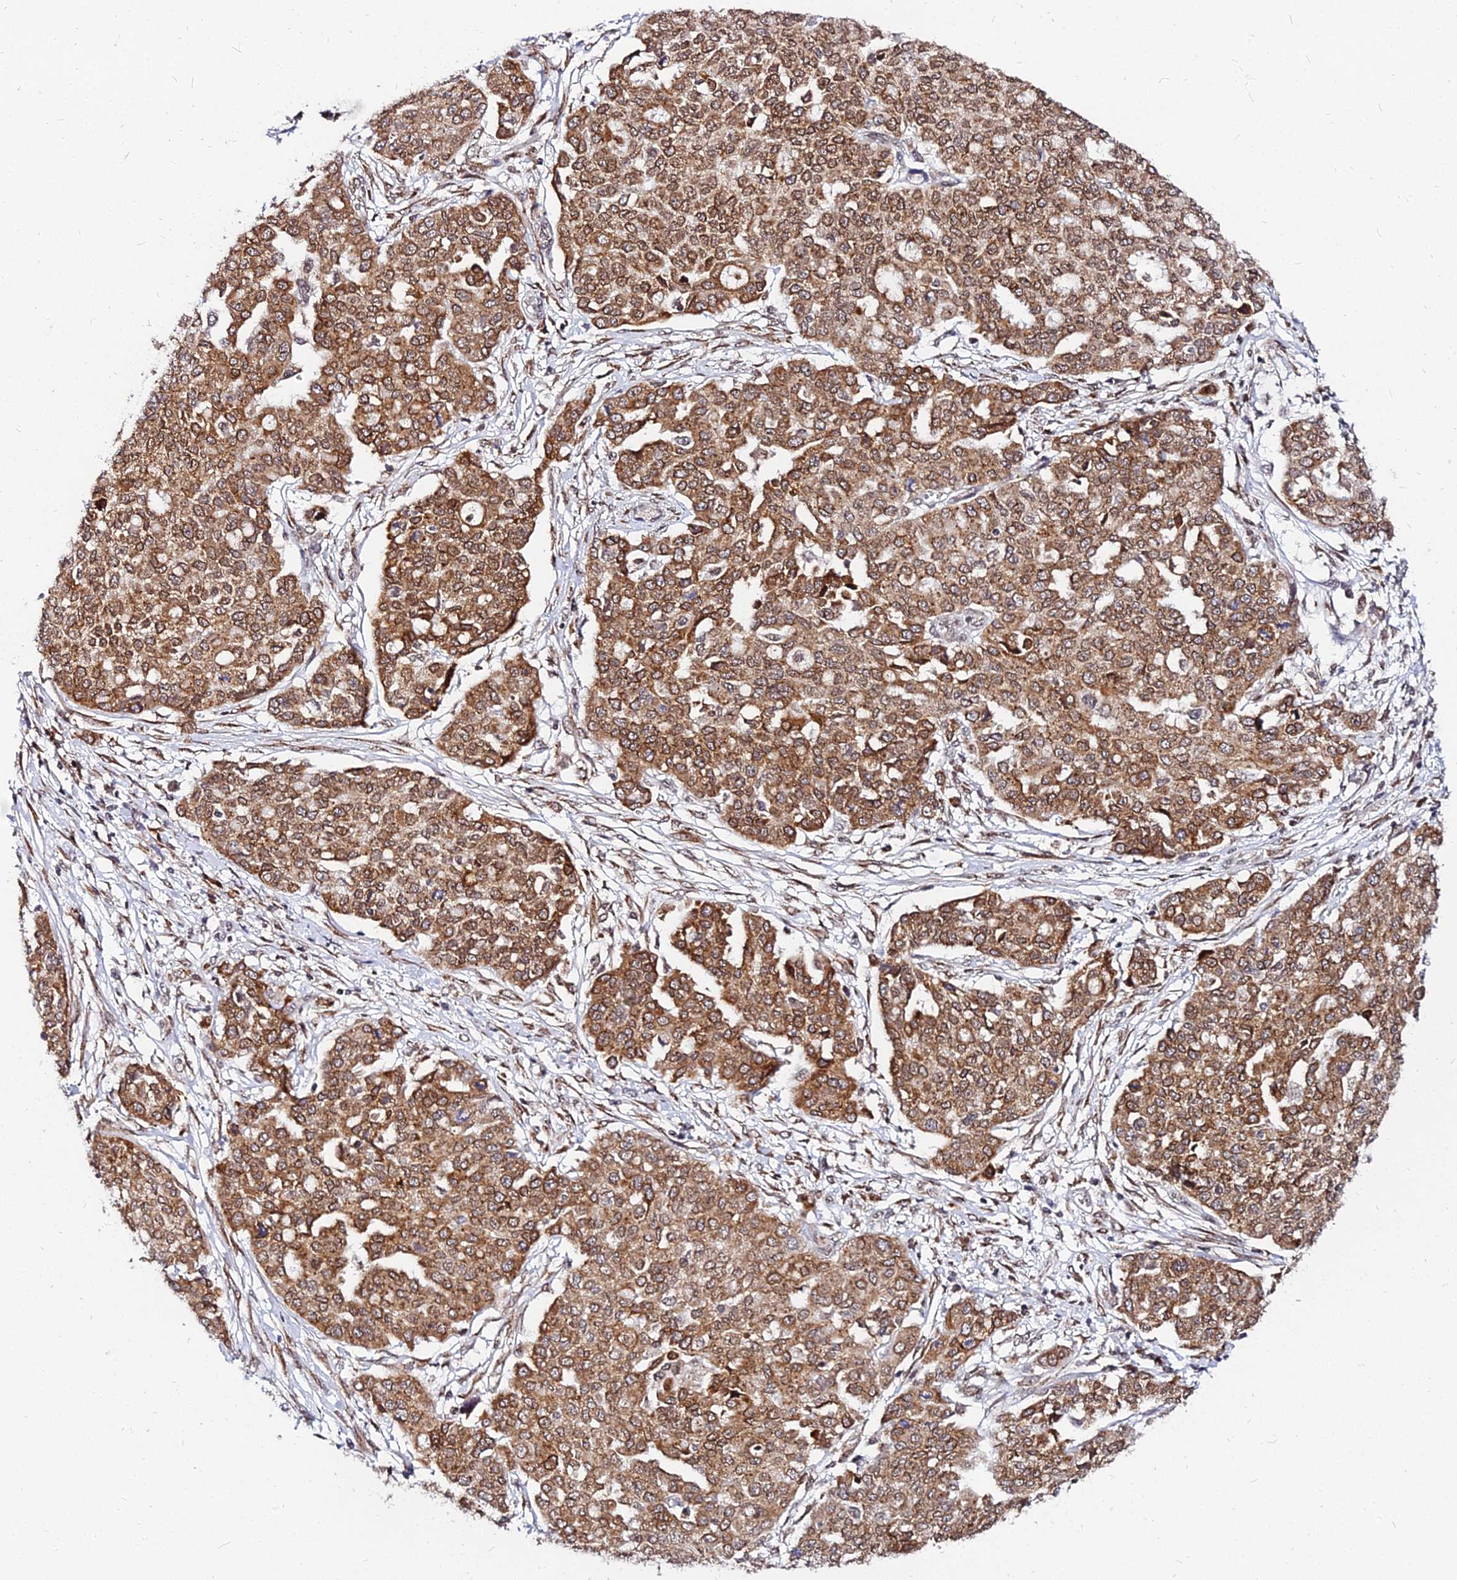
{"staining": {"intensity": "moderate", "quantity": ">75%", "location": "cytoplasmic/membranous"}, "tissue": "ovarian cancer", "cell_type": "Tumor cells", "image_type": "cancer", "snomed": [{"axis": "morphology", "description": "Cystadenocarcinoma, serous, NOS"}, {"axis": "topography", "description": "Soft tissue"}, {"axis": "topography", "description": "Ovary"}], "caption": "DAB (3,3'-diaminobenzidine) immunohistochemical staining of ovarian serous cystadenocarcinoma reveals moderate cytoplasmic/membranous protein positivity in about >75% of tumor cells.", "gene": "RNF121", "patient": {"sex": "female", "age": 57}}